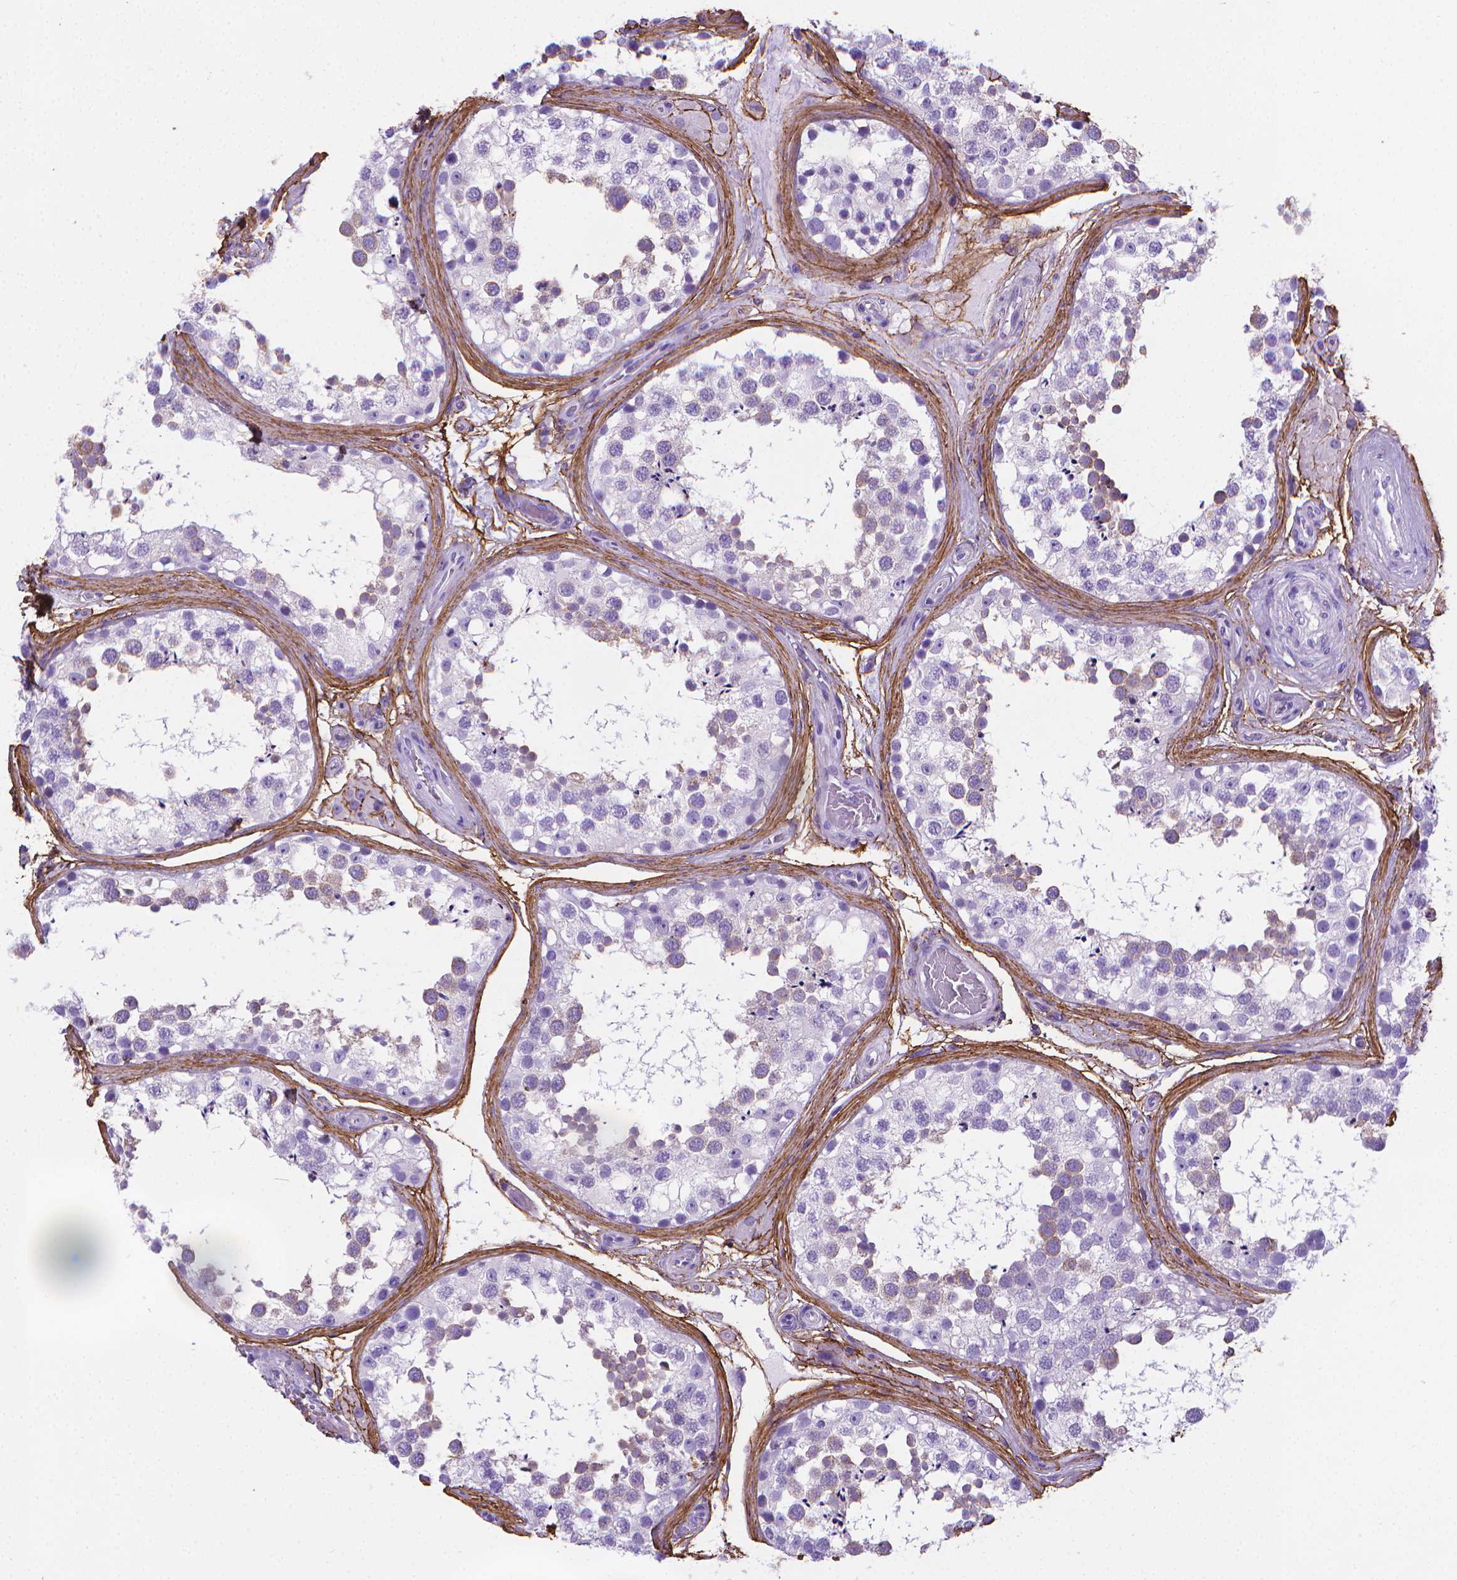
{"staining": {"intensity": "negative", "quantity": "none", "location": "none"}, "tissue": "testis", "cell_type": "Cells in seminiferous ducts", "image_type": "normal", "snomed": [{"axis": "morphology", "description": "Normal tissue, NOS"}, {"axis": "morphology", "description": "Seminoma, NOS"}, {"axis": "topography", "description": "Testis"}], "caption": "Cells in seminiferous ducts show no significant protein positivity in normal testis. Brightfield microscopy of immunohistochemistry stained with DAB (brown) and hematoxylin (blue), captured at high magnification.", "gene": "MFAP2", "patient": {"sex": "male", "age": 65}}